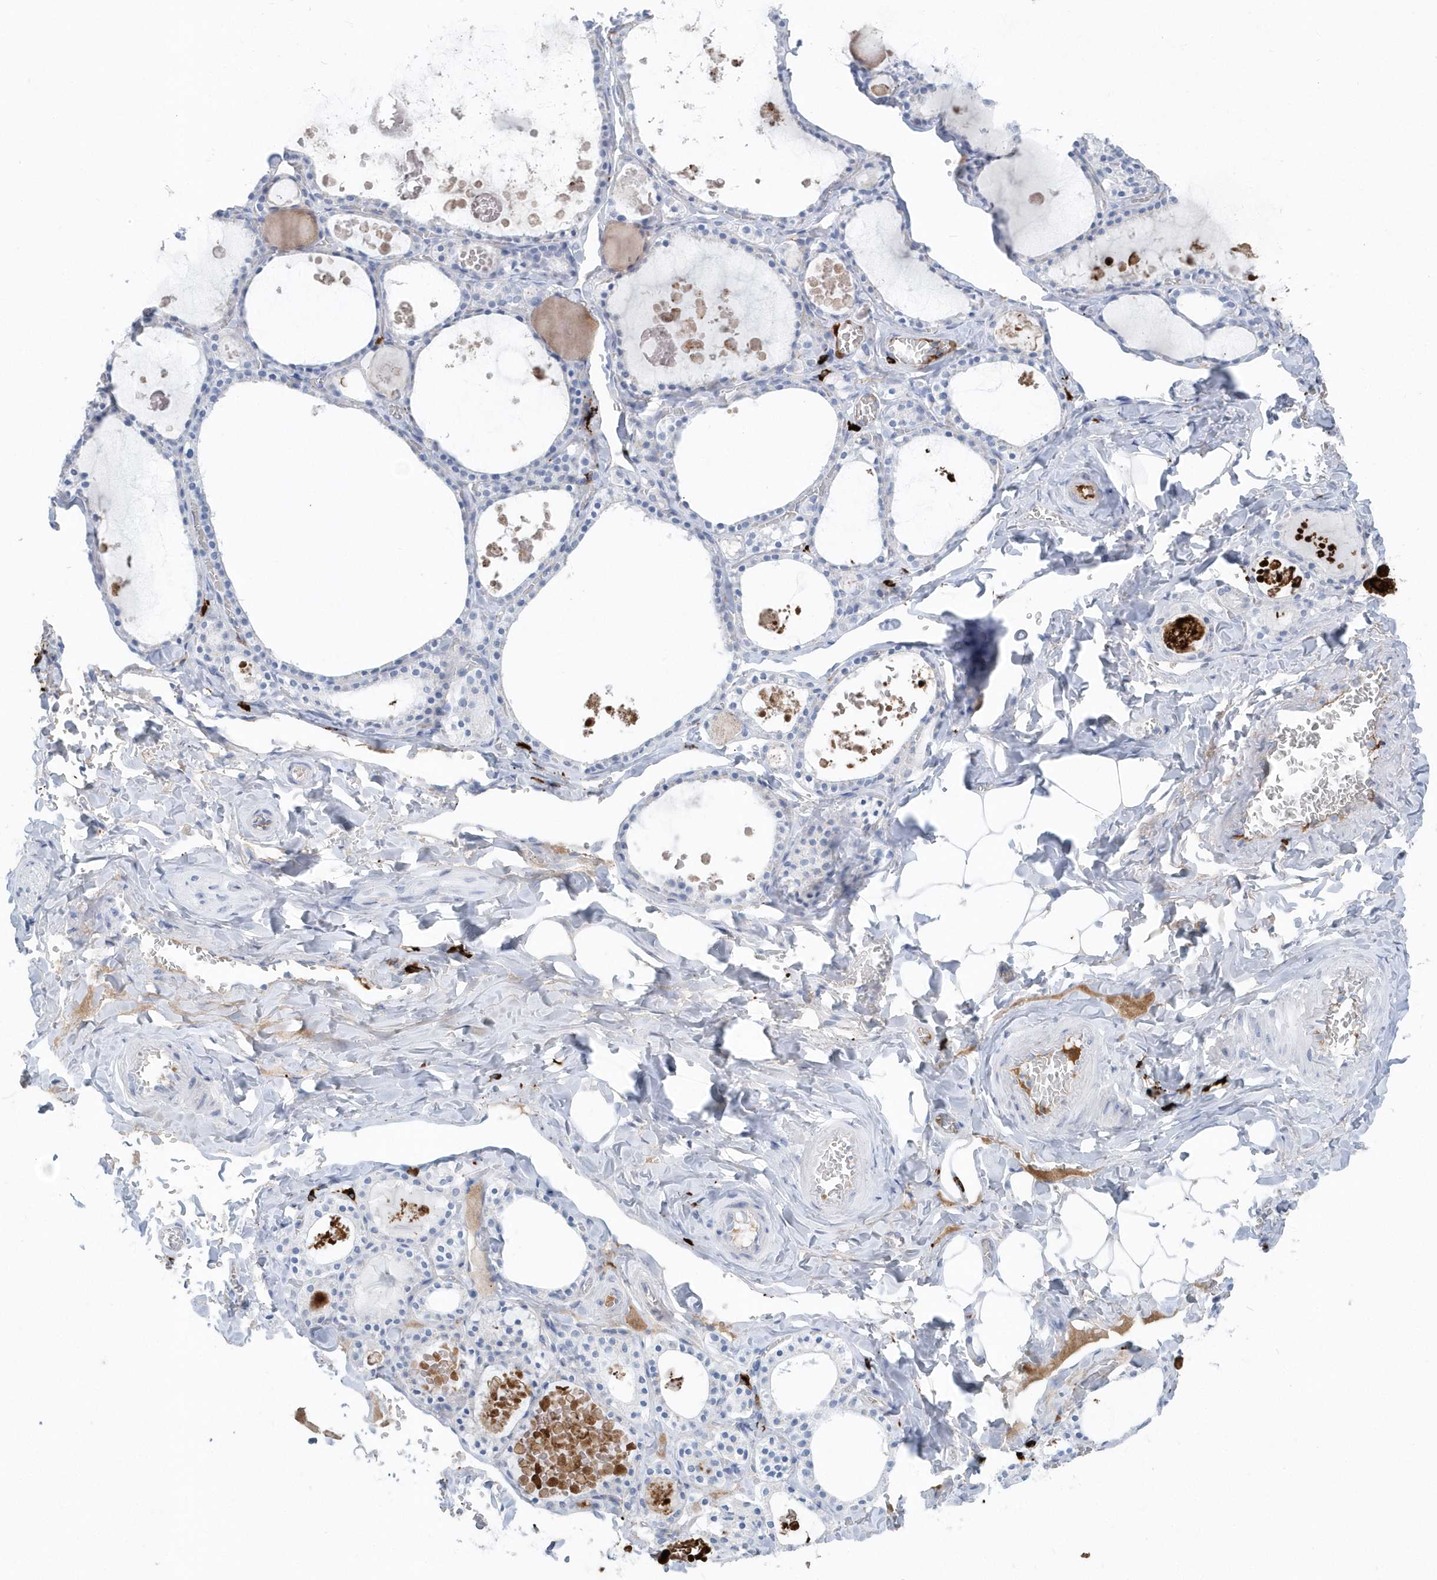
{"staining": {"intensity": "negative", "quantity": "none", "location": "none"}, "tissue": "thyroid gland", "cell_type": "Glandular cells", "image_type": "normal", "snomed": [{"axis": "morphology", "description": "Normal tissue, NOS"}, {"axis": "topography", "description": "Thyroid gland"}], "caption": "DAB immunohistochemical staining of unremarkable human thyroid gland exhibits no significant staining in glandular cells.", "gene": "JCHAIN", "patient": {"sex": "male", "age": 56}}